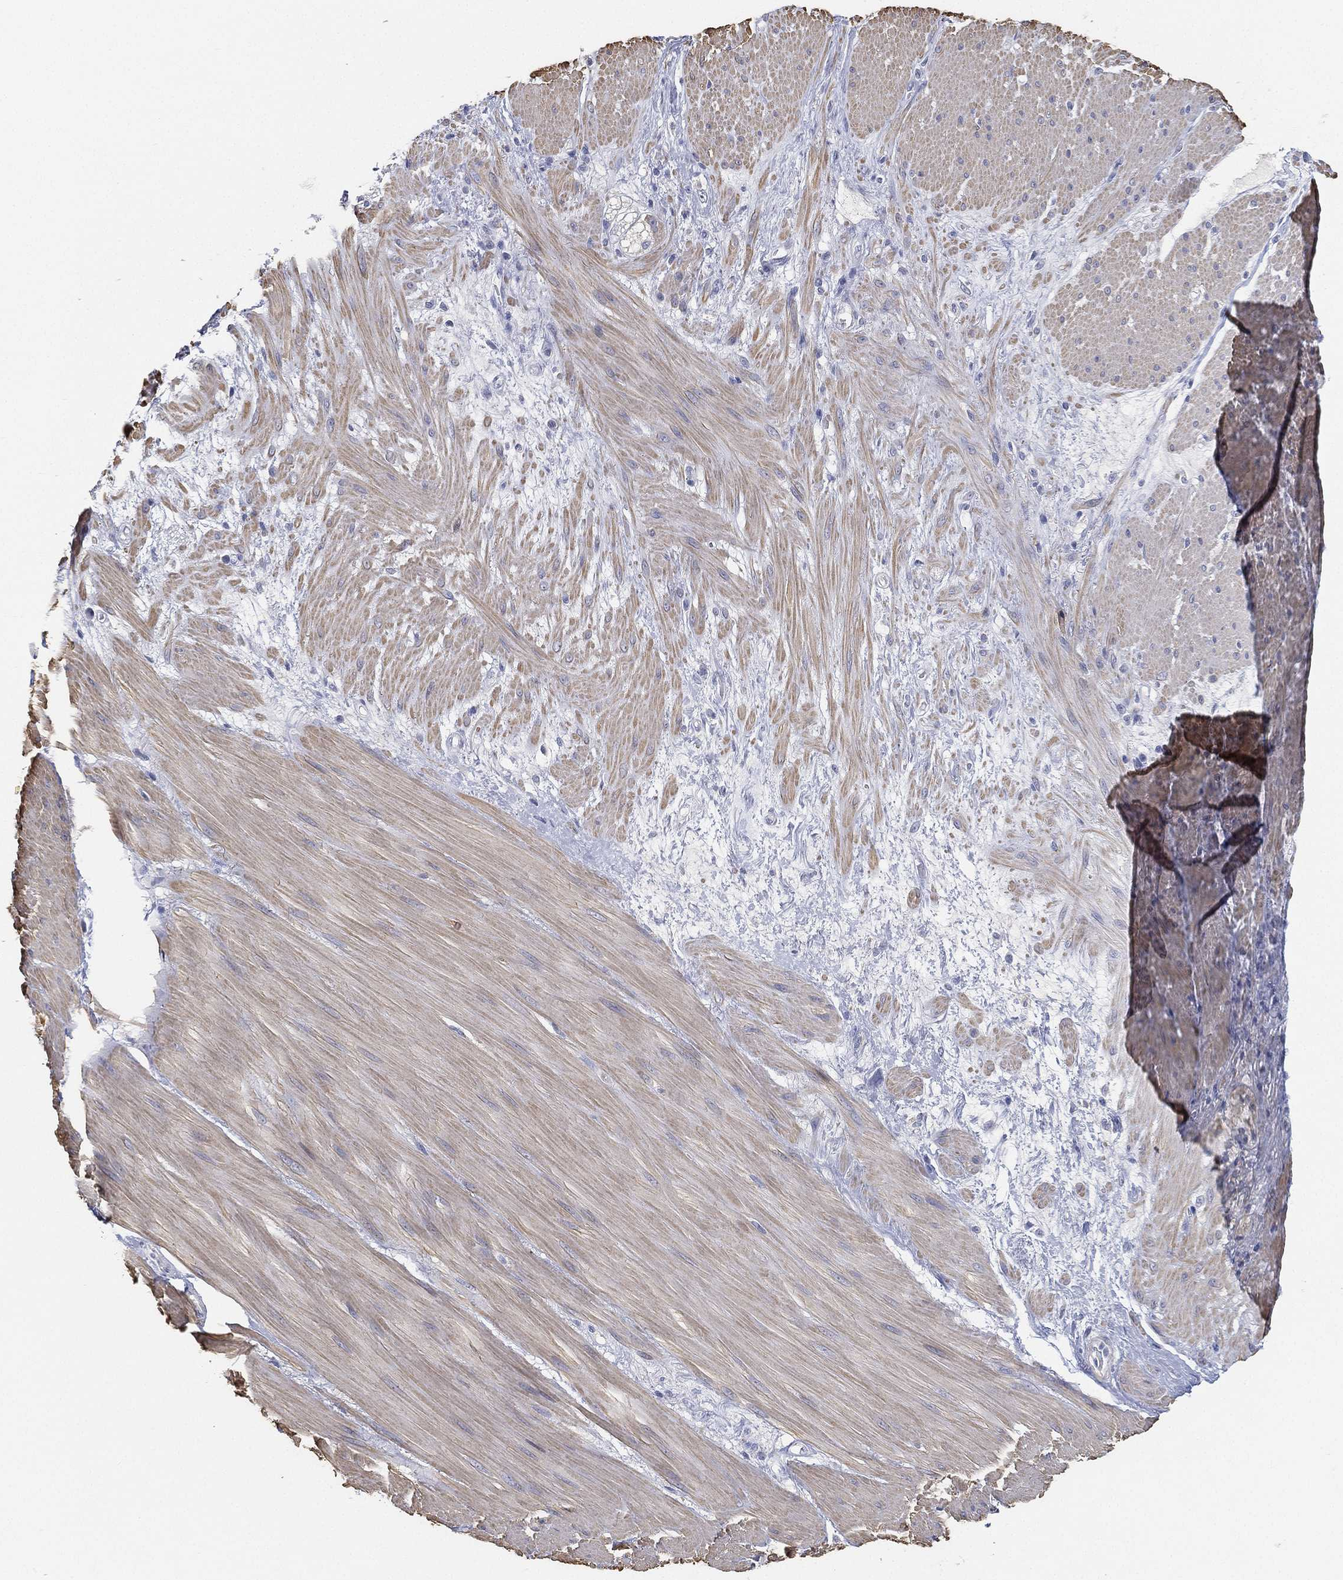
{"staining": {"intensity": "weak", "quantity": "<25%", "location": "cytoplasmic/membranous"}, "tissue": "smooth muscle", "cell_type": "Smooth muscle cells", "image_type": "normal", "snomed": [{"axis": "morphology", "description": "Normal tissue, NOS"}, {"axis": "topography", "description": "Soft tissue"}, {"axis": "topography", "description": "Smooth muscle"}], "caption": "This is a photomicrograph of immunohistochemistry staining of normal smooth muscle, which shows no expression in smooth muscle cells. Nuclei are stained in blue.", "gene": "GPR61", "patient": {"sex": "male", "age": 72}}